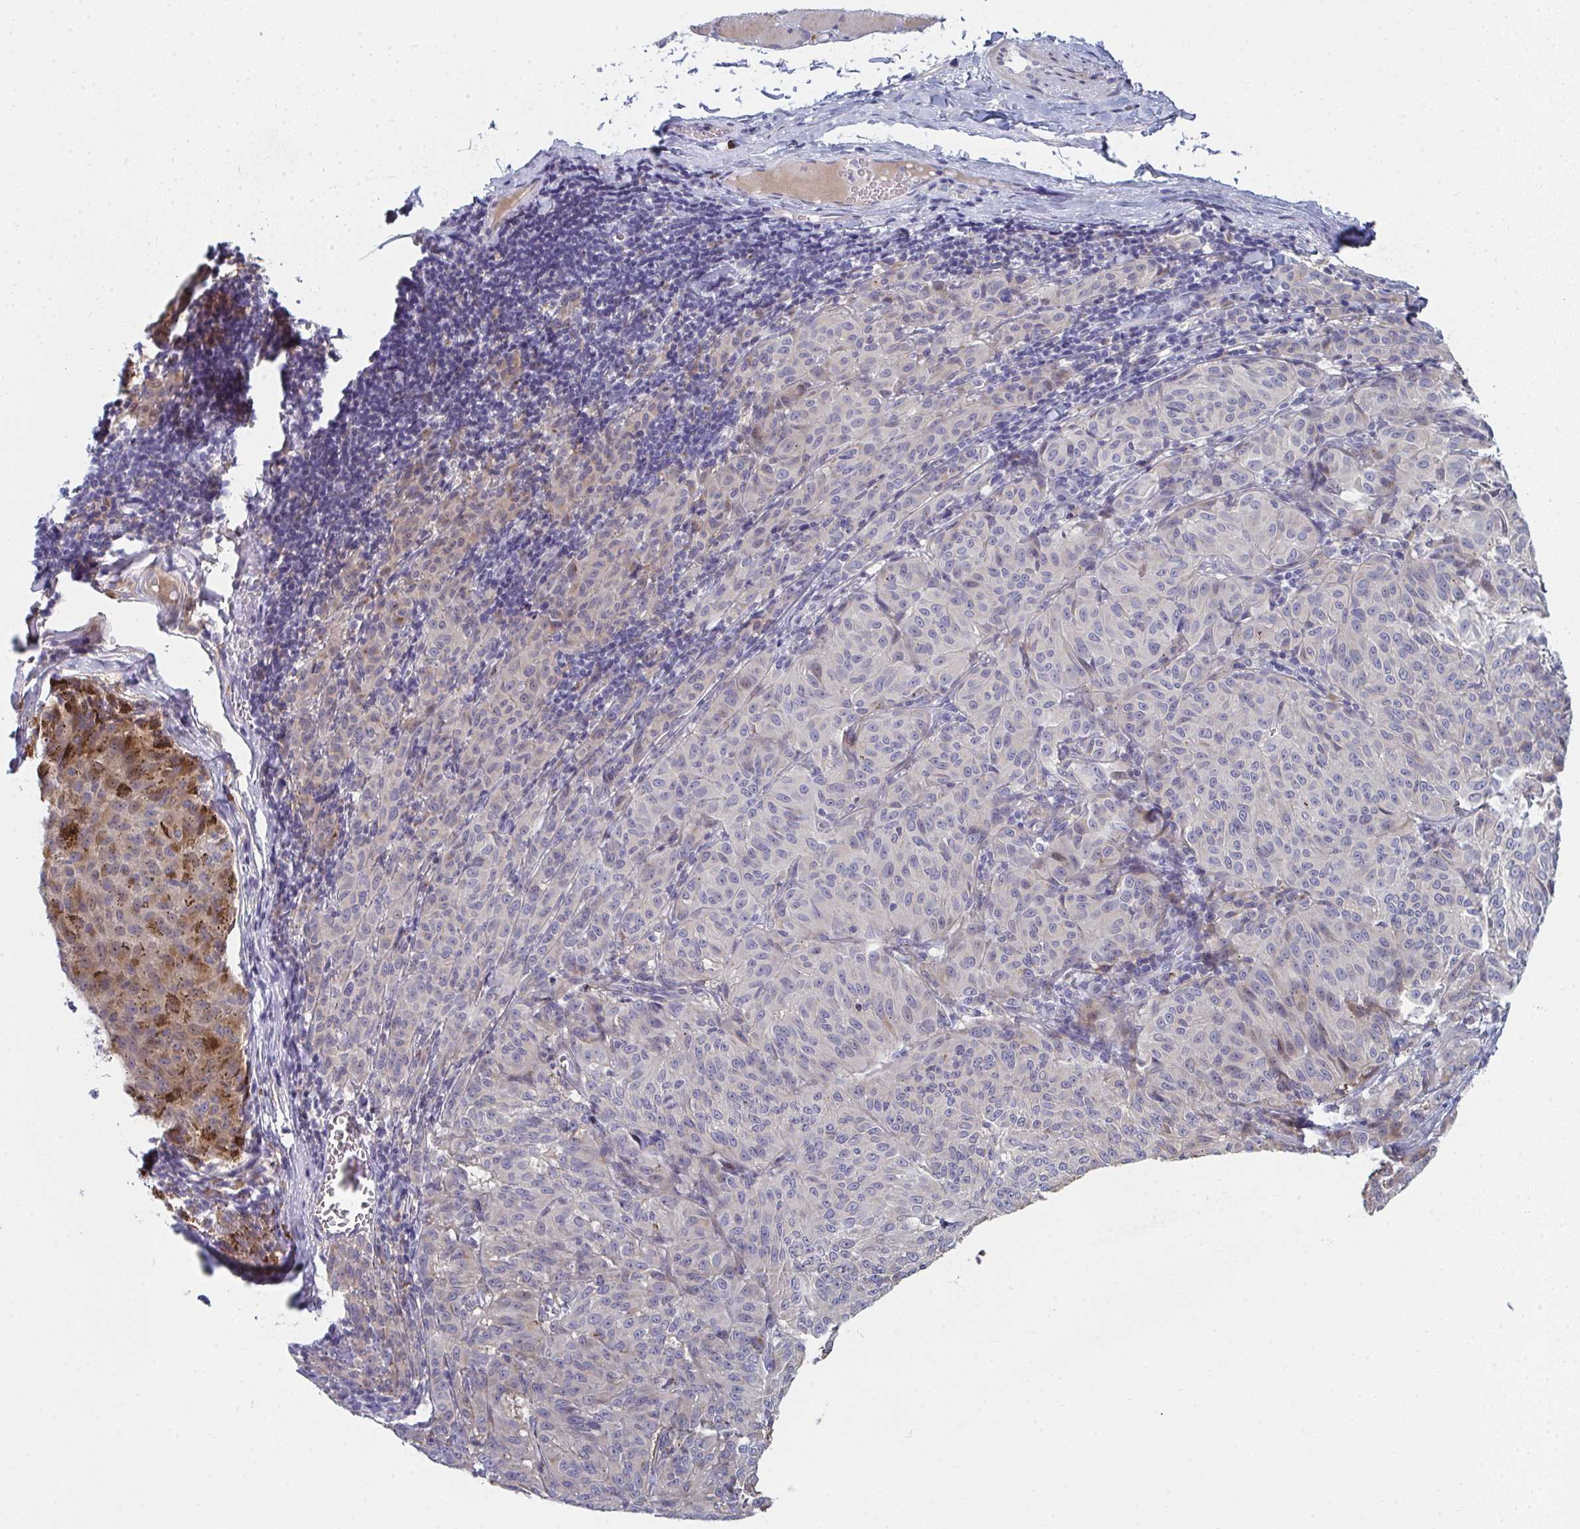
{"staining": {"intensity": "moderate", "quantity": "<25%", "location": "cytoplasmic/membranous"}, "tissue": "melanoma", "cell_type": "Tumor cells", "image_type": "cancer", "snomed": [{"axis": "morphology", "description": "Malignant melanoma, NOS"}, {"axis": "topography", "description": "Skin"}], "caption": "A micrograph of human malignant melanoma stained for a protein reveals moderate cytoplasmic/membranous brown staining in tumor cells. (Stains: DAB in brown, nuclei in blue, Microscopy: brightfield microscopy at high magnification).", "gene": "PSMG1", "patient": {"sex": "female", "age": 72}}